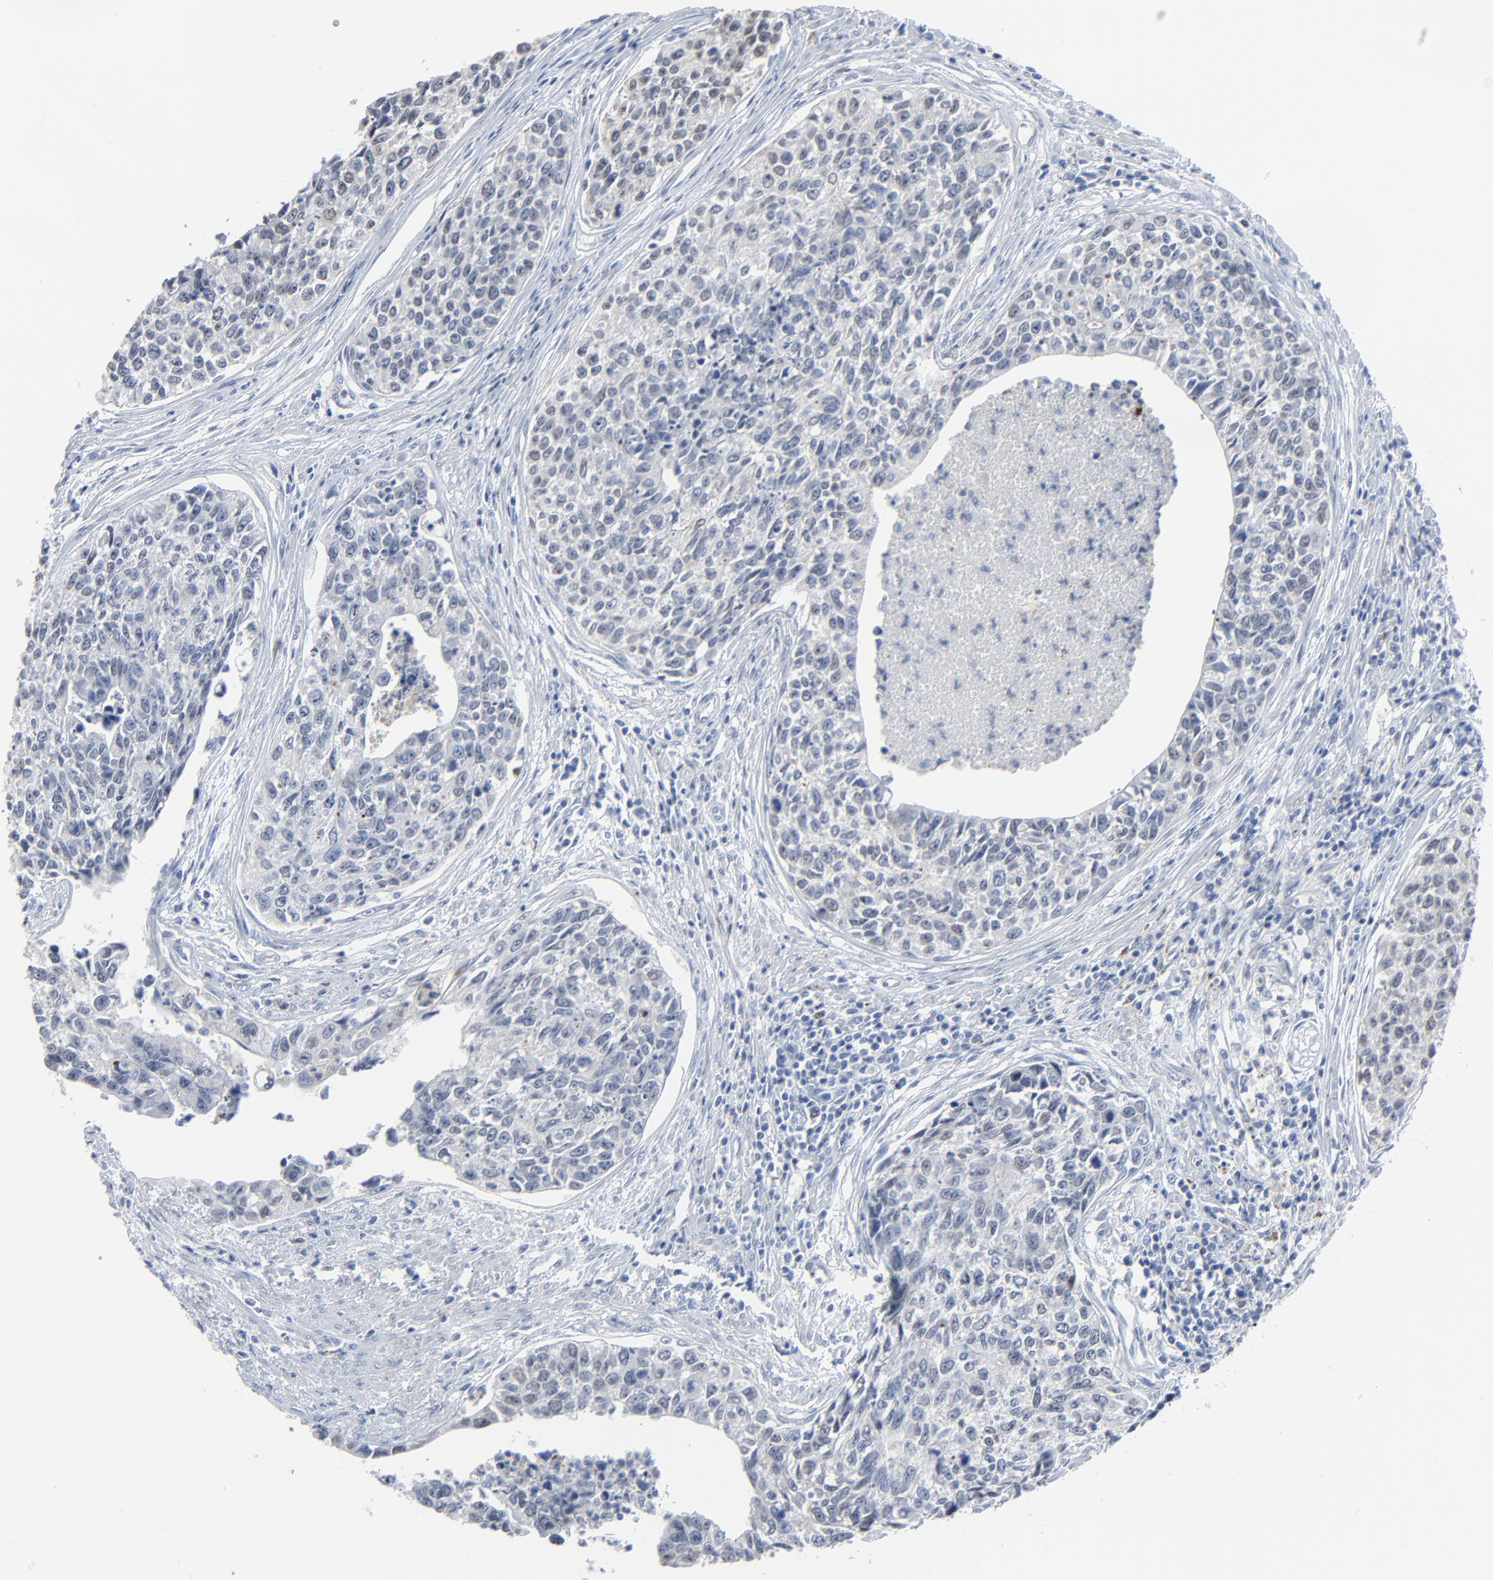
{"staining": {"intensity": "weak", "quantity": "<25%", "location": "nuclear"}, "tissue": "urothelial cancer", "cell_type": "Tumor cells", "image_type": "cancer", "snomed": [{"axis": "morphology", "description": "Urothelial carcinoma, High grade"}, {"axis": "topography", "description": "Urinary bladder"}], "caption": "Immunohistochemistry of urothelial cancer reveals no staining in tumor cells.", "gene": "BIRC3", "patient": {"sex": "male", "age": 81}}